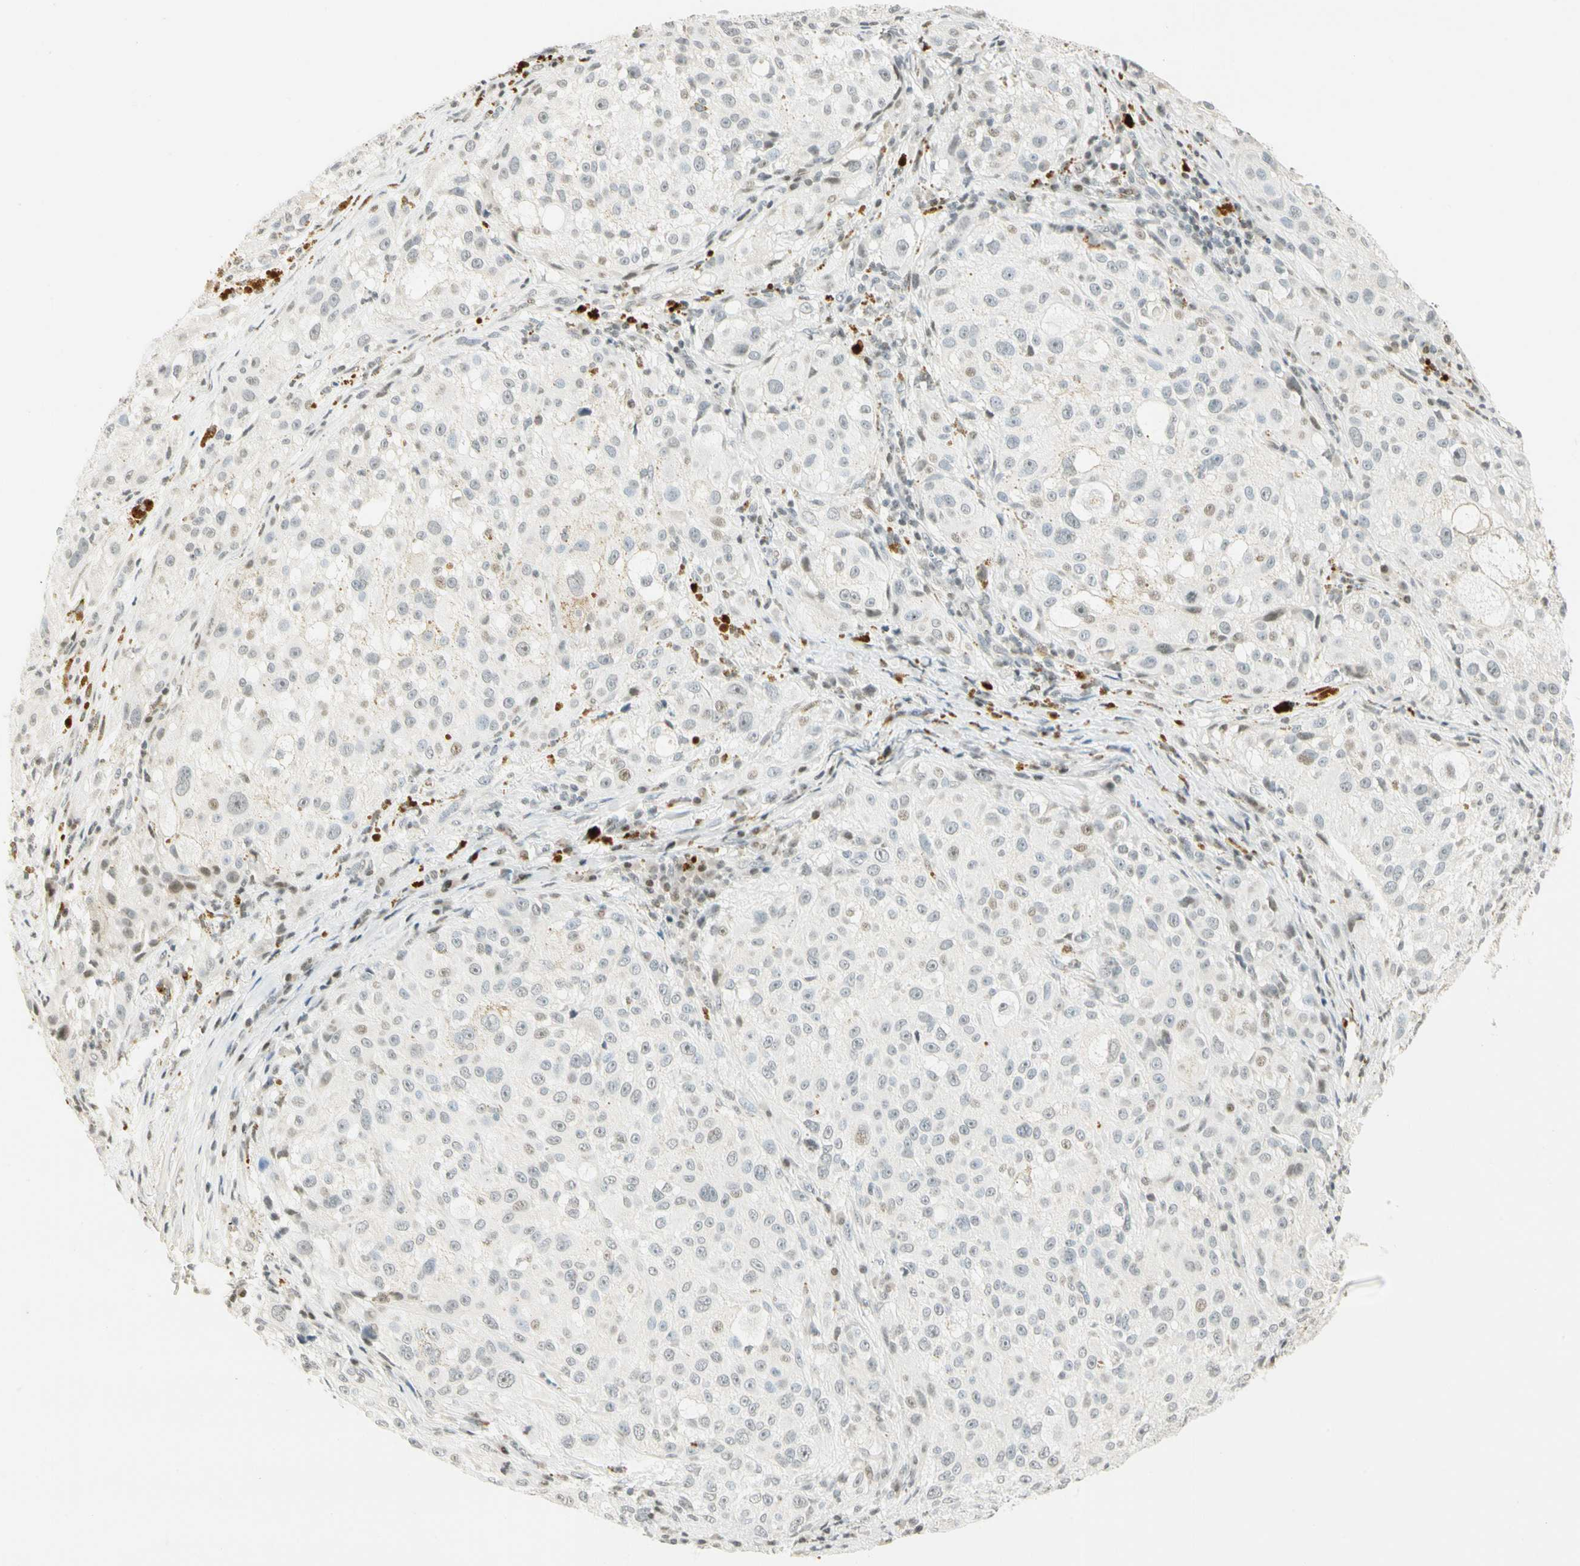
{"staining": {"intensity": "weak", "quantity": "<25%", "location": "nuclear"}, "tissue": "melanoma", "cell_type": "Tumor cells", "image_type": "cancer", "snomed": [{"axis": "morphology", "description": "Necrosis, NOS"}, {"axis": "morphology", "description": "Malignant melanoma, NOS"}, {"axis": "topography", "description": "Skin"}], "caption": "Tumor cells show no significant staining in malignant melanoma.", "gene": "SMAD3", "patient": {"sex": "female", "age": 87}}